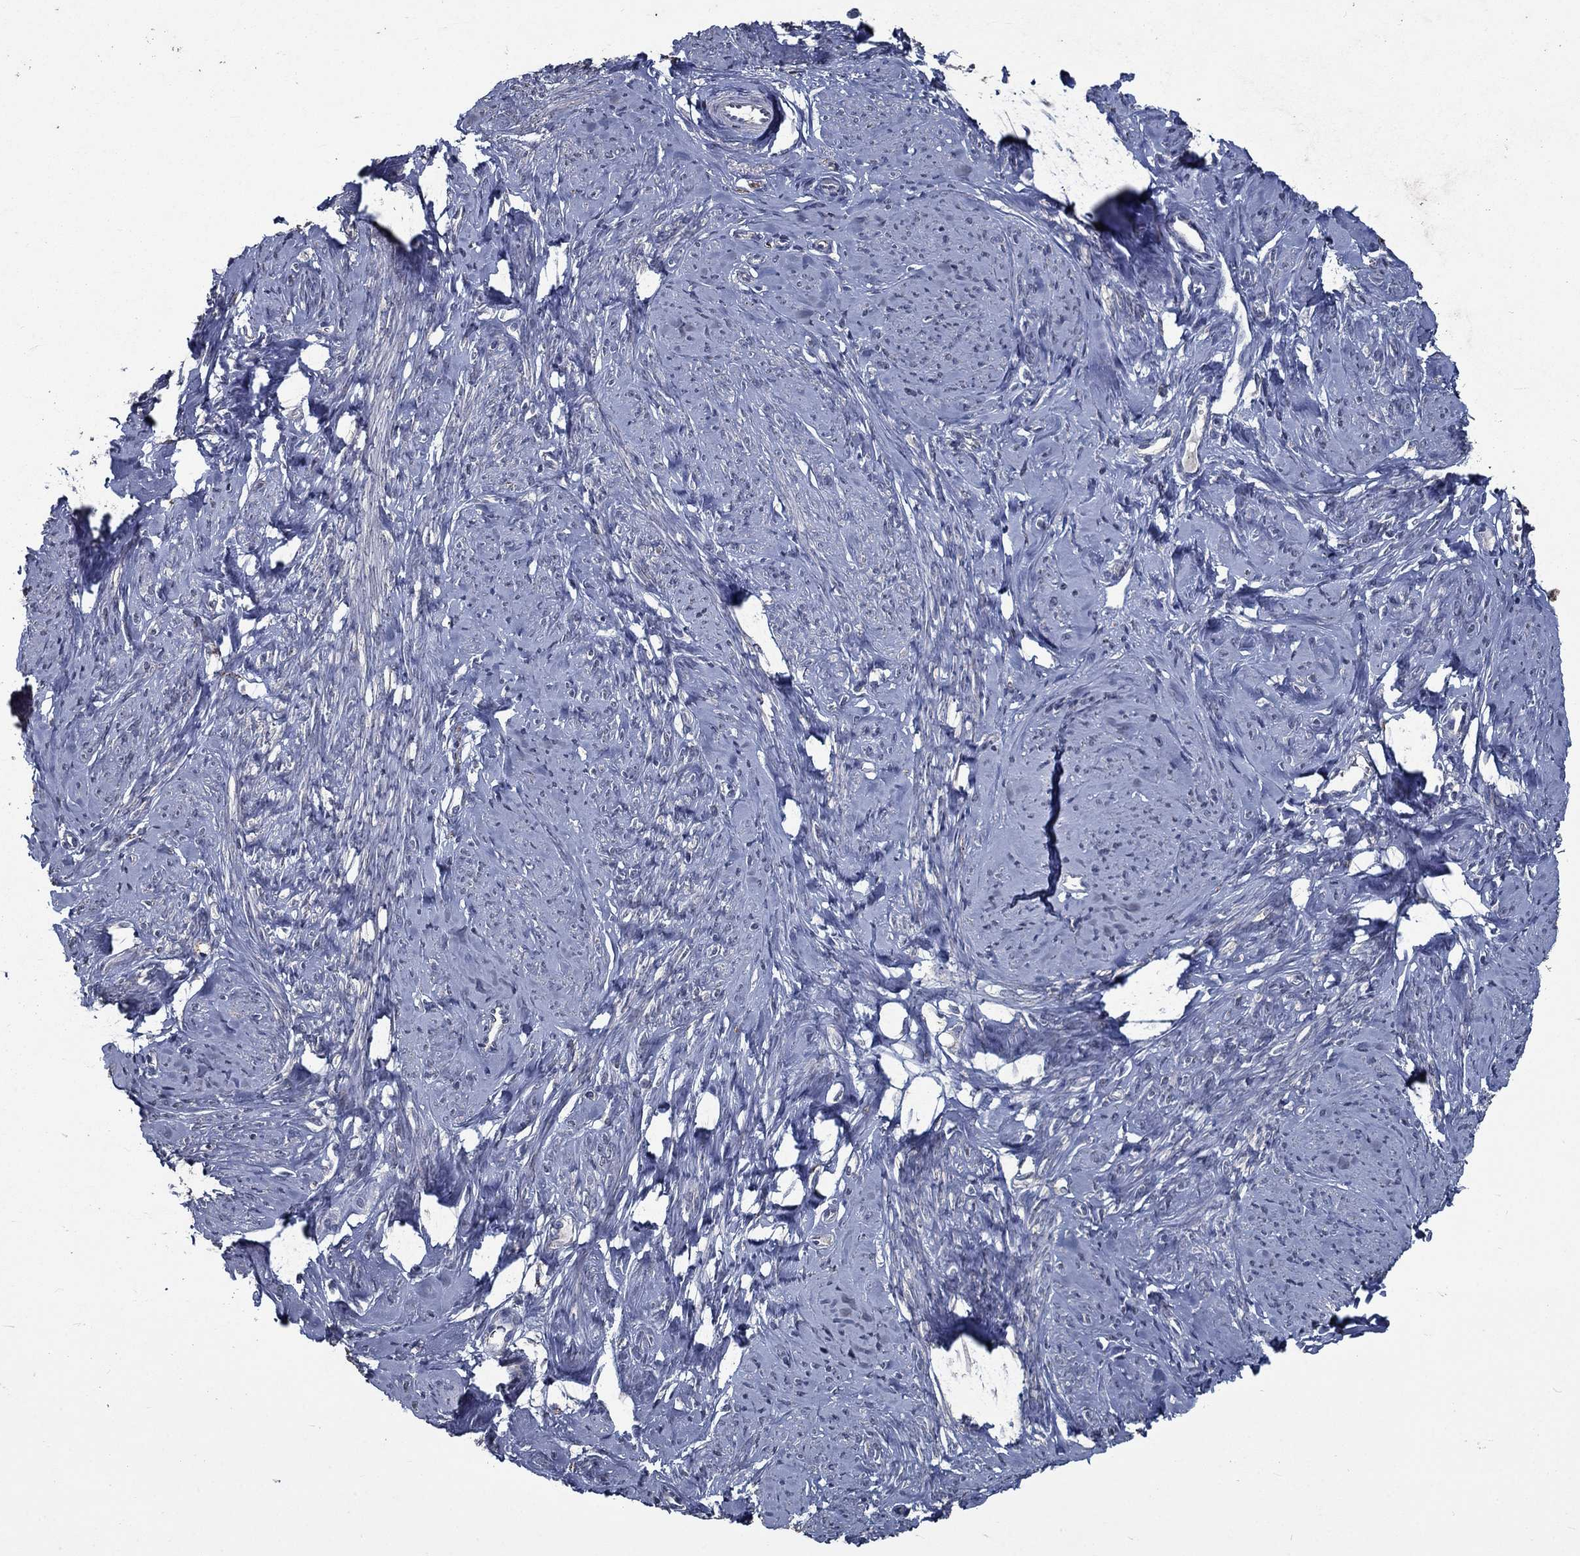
{"staining": {"intensity": "negative", "quantity": "none", "location": "none"}, "tissue": "smooth muscle", "cell_type": "Smooth muscle cells", "image_type": "normal", "snomed": [{"axis": "morphology", "description": "Normal tissue, NOS"}, {"axis": "topography", "description": "Smooth muscle"}], "caption": "High power microscopy image of an immunohistochemistry micrograph of benign smooth muscle, revealing no significant expression in smooth muscle cells.", "gene": "SLC44A1", "patient": {"sex": "female", "age": 48}}